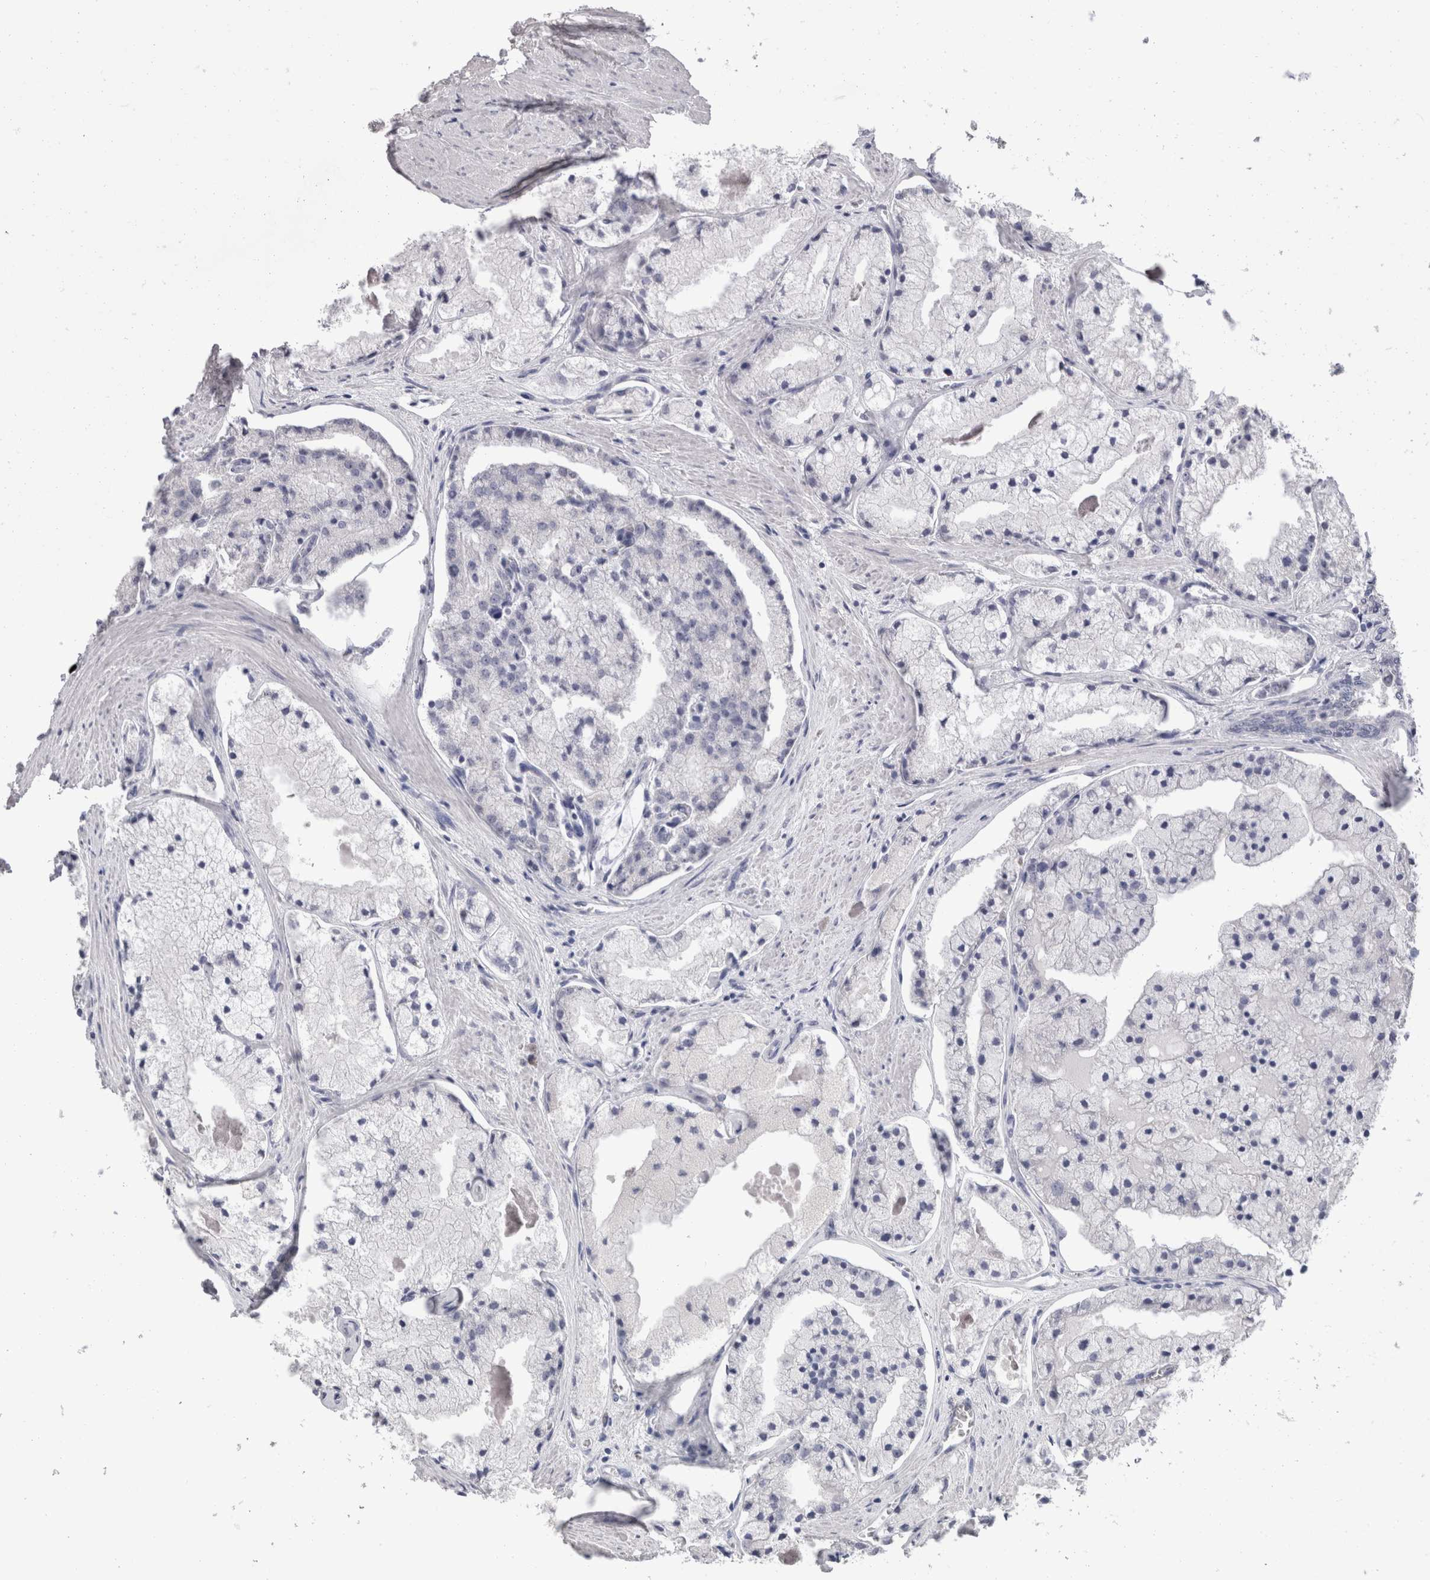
{"staining": {"intensity": "negative", "quantity": "none", "location": "none"}, "tissue": "prostate cancer", "cell_type": "Tumor cells", "image_type": "cancer", "snomed": [{"axis": "morphology", "description": "Adenocarcinoma, High grade"}, {"axis": "topography", "description": "Prostate"}], "caption": "Immunohistochemistry (IHC) histopathology image of human prostate adenocarcinoma (high-grade) stained for a protein (brown), which displays no staining in tumor cells. (Immunohistochemistry, brightfield microscopy, high magnification).", "gene": "FHOD3", "patient": {"sex": "male", "age": 50}}